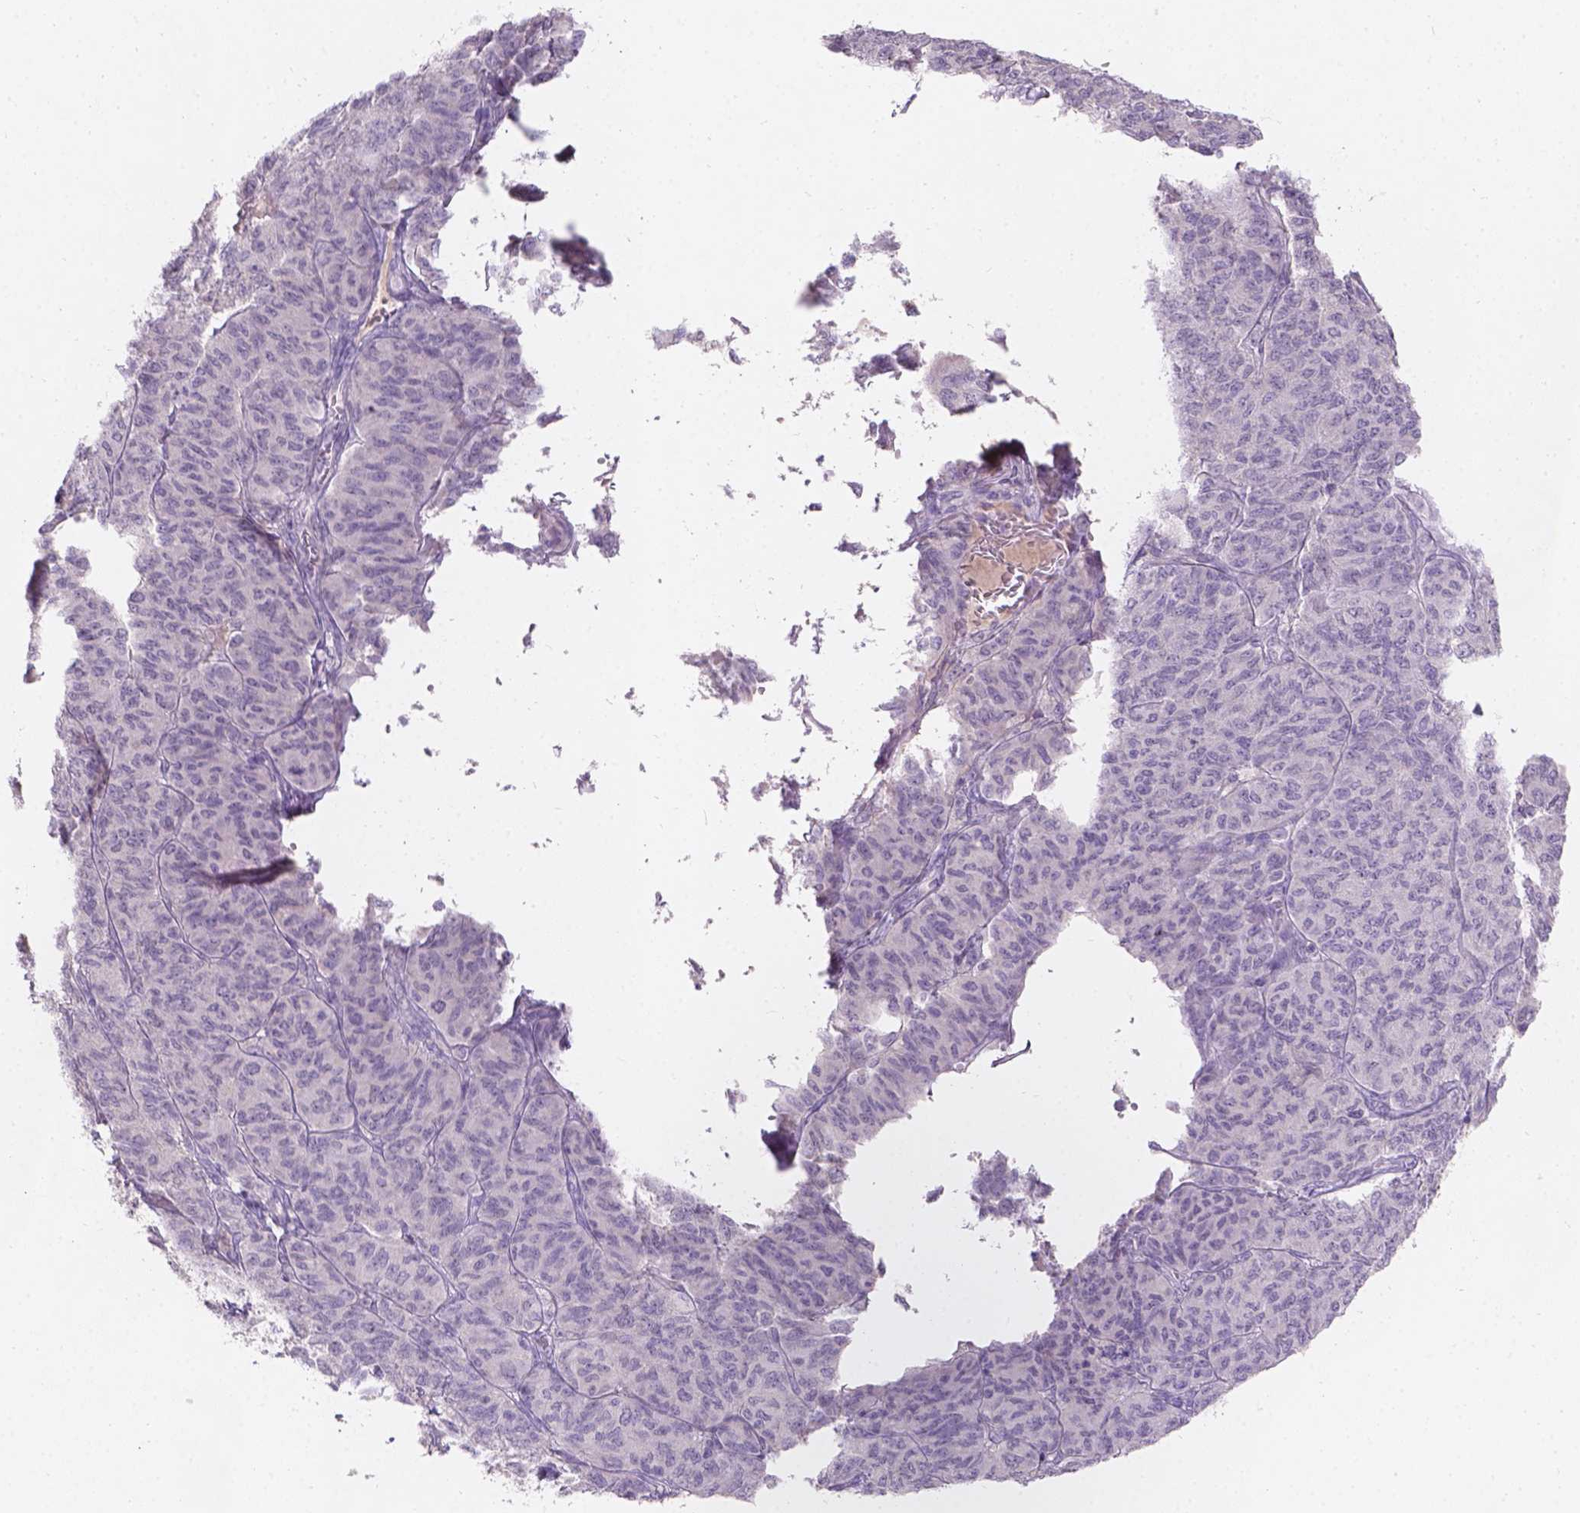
{"staining": {"intensity": "negative", "quantity": "none", "location": "none"}, "tissue": "ovarian cancer", "cell_type": "Tumor cells", "image_type": "cancer", "snomed": [{"axis": "morphology", "description": "Carcinoma, endometroid"}, {"axis": "topography", "description": "Ovary"}], "caption": "IHC micrograph of neoplastic tissue: endometroid carcinoma (ovarian) stained with DAB (3,3'-diaminobenzidine) demonstrates no significant protein positivity in tumor cells.", "gene": "DCAF4L1", "patient": {"sex": "female", "age": 80}}